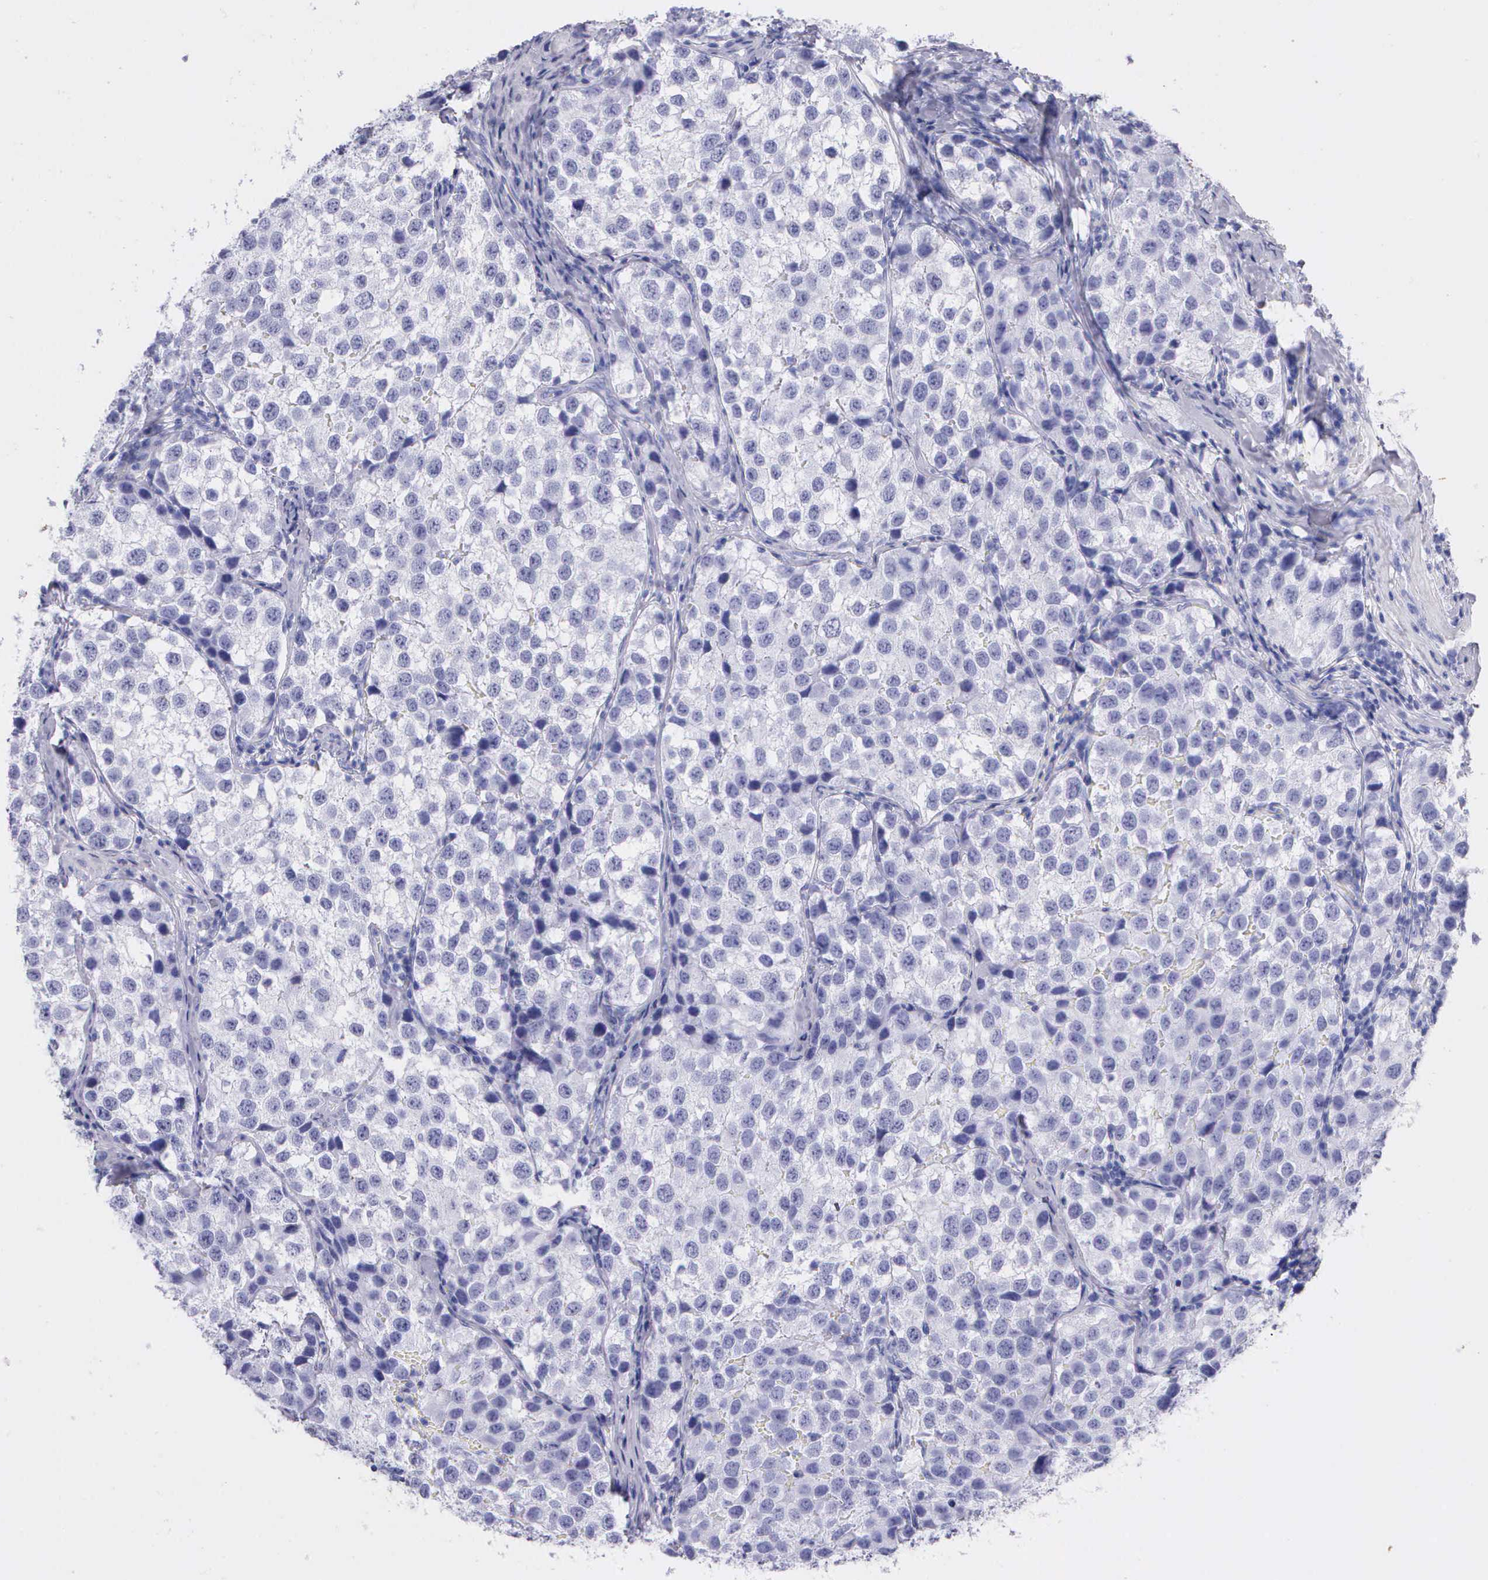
{"staining": {"intensity": "negative", "quantity": "none", "location": "none"}, "tissue": "testis cancer", "cell_type": "Tumor cells", "image_type": "cancer", "snomed": [{"axis": "morphology", "description": "Seminoma, NOS"}, {"axis": "topography", "description": "Testis"}], "caption": "IHC photomicrograph of testis cancer stained for a protein (brown), which displays no staining in tumor cells.", "gene": "KLK3", "patient": {"sex": "male", "age": 39}}